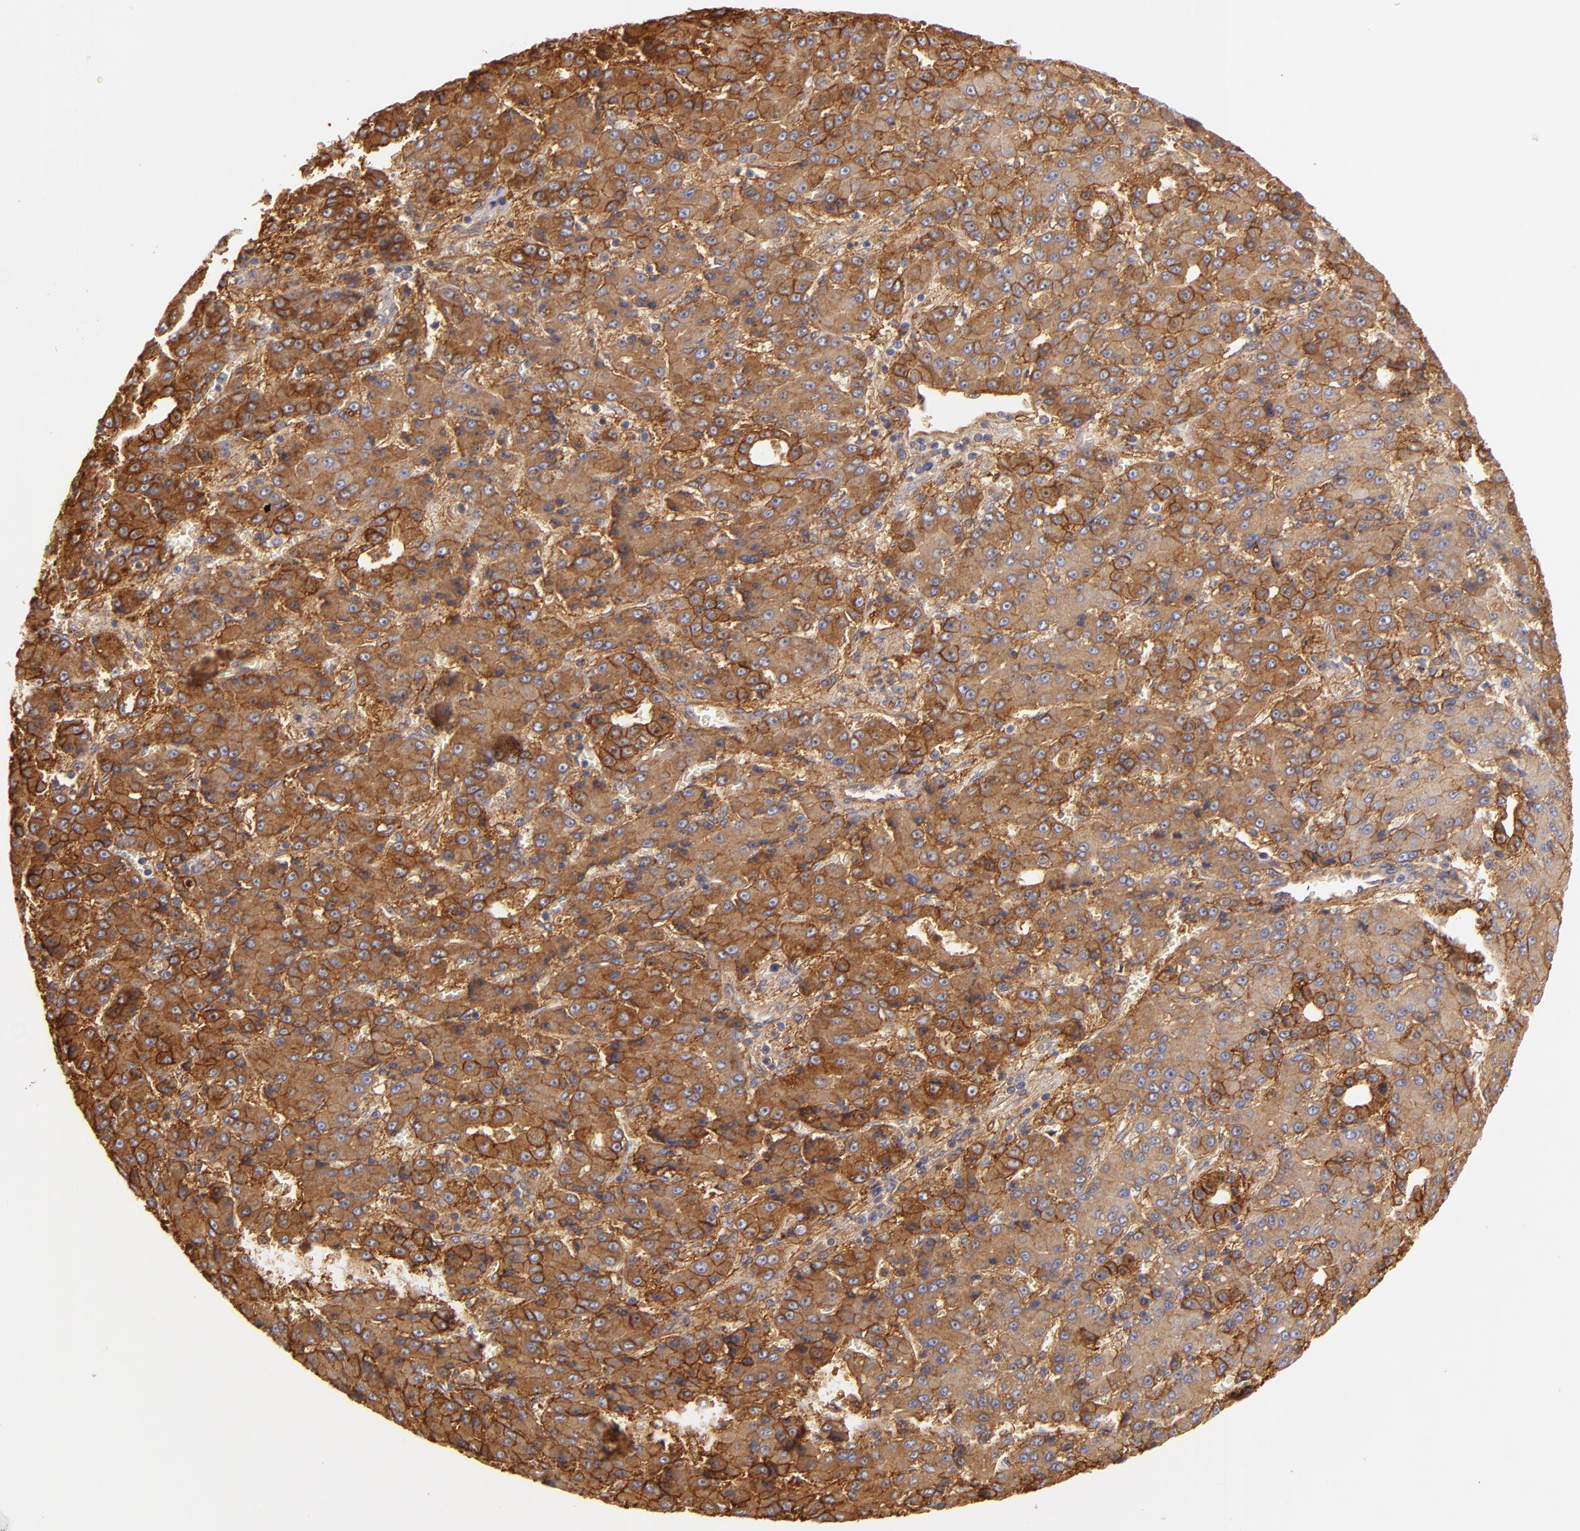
{"staining": {"intensity": "strong", "quantity": ">75%", "location": "cytoplasmic/membranous"}, "tissue": "liver cancer", "cell_type": "Tumor cells", "image_type": "cancer", "snomed": [{"axis": "morphology", "description": "Carcinoma, Hepatocellular, NOS"}, {"axis": "topography", "description": "Liver"}], "caption": "A micrograph of liver hepatocellular carcinoma stained for a protein reveals strong cytoplasmic/membranous brown staining in tumor cells.", "gene": "CD151", "patient": {"sex": "male", "age": 69}}